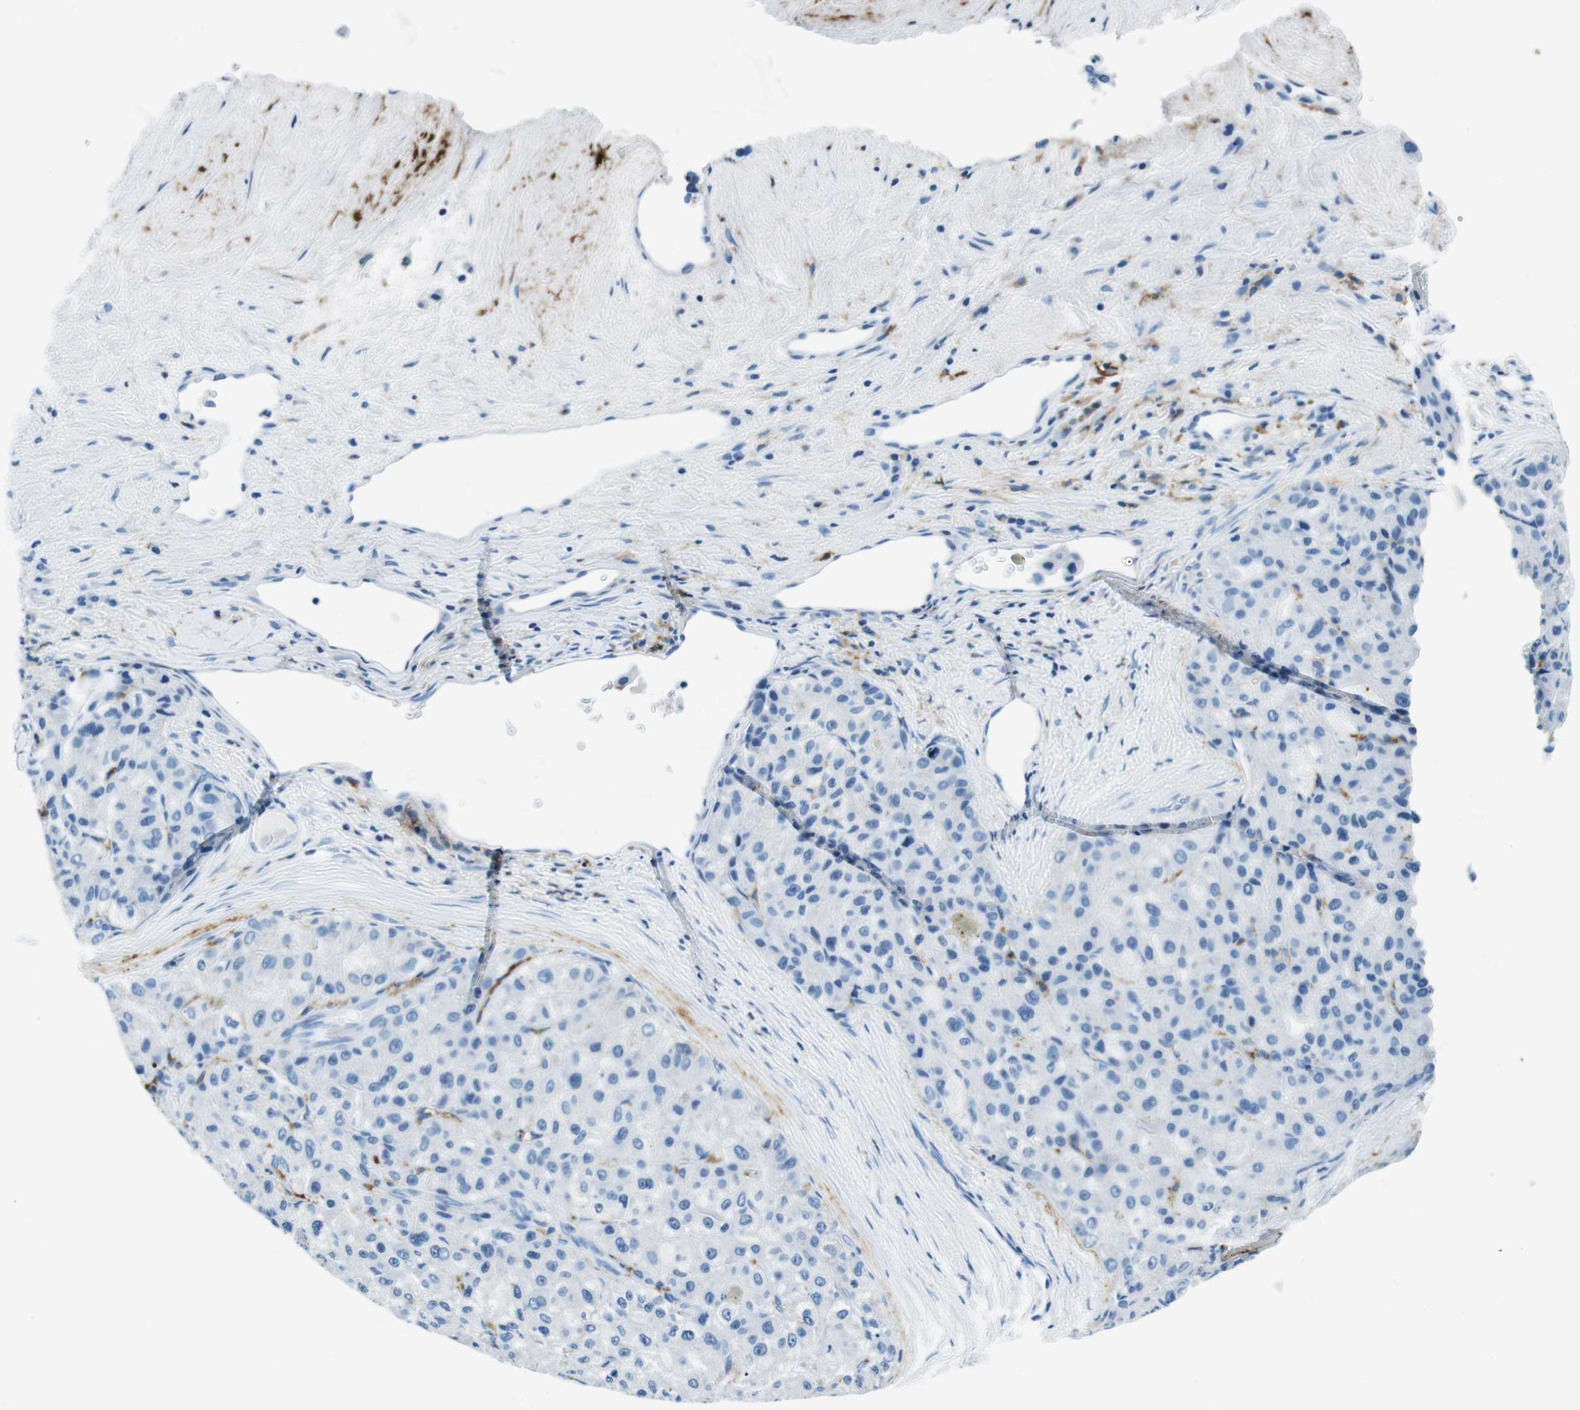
{"staining": {"intensity": "negative", "quantity": "none", "location": "none"}, "tissue": "liver cancer", "cell_type": "Tumor cells", "image_type": "cancer", "snomed": [{"axis": "morphology", "description": "Carcinoma, Hepatocellular, NOS"}, {"axis": "topography", "description": "Liver"}], "caption": "DAB immunohistochemical staining of hepatocellular carcinoma (liver) reveals no significant positivity in tumor cells.", "gene": "HLA-DRB1", "patient": {"sex": "male", "age": 80}}